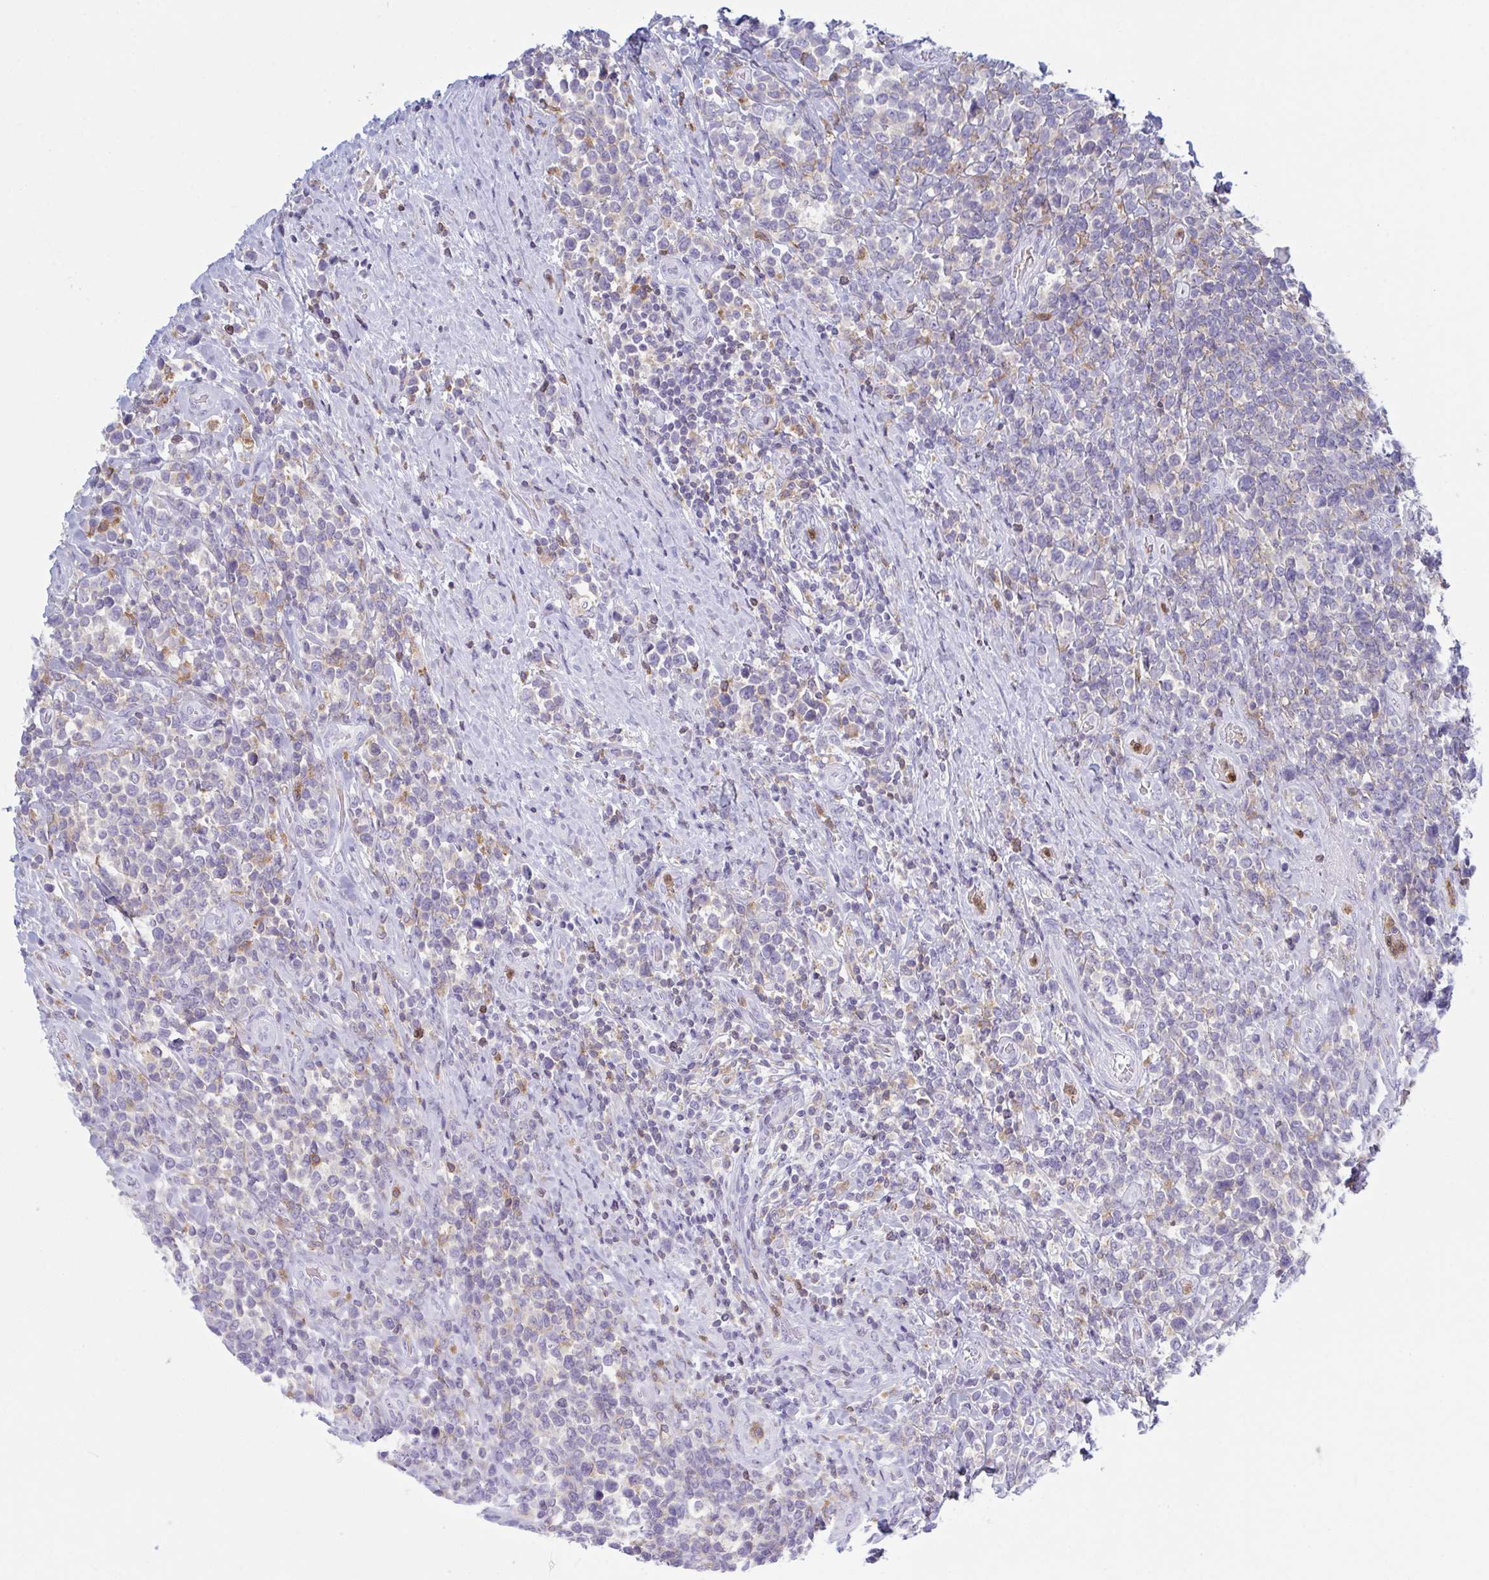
{"staining": {"intensity": "negative", "quantity": "none", "location": "none"}, "tissue": "lymphoma", "cell_type": "Tumor cells", "image_type": "cancer", "snomed": [{"axis": "morphology", "description": "Malignant lymphoma, non-Hodgkin's type, High grade"}, {"axis": "topography", "description": "Soft tissue"}], "caption": "Tumor cells show no significant protein positivity in lymphoma. The staining is performed using DAB (3,3'-diaminobenzidine) brown chromogen with nuclei counter-stained in using hematoxylin.", "gene": "MYO1F", "patient": {"sex": "female", "age": 56}}